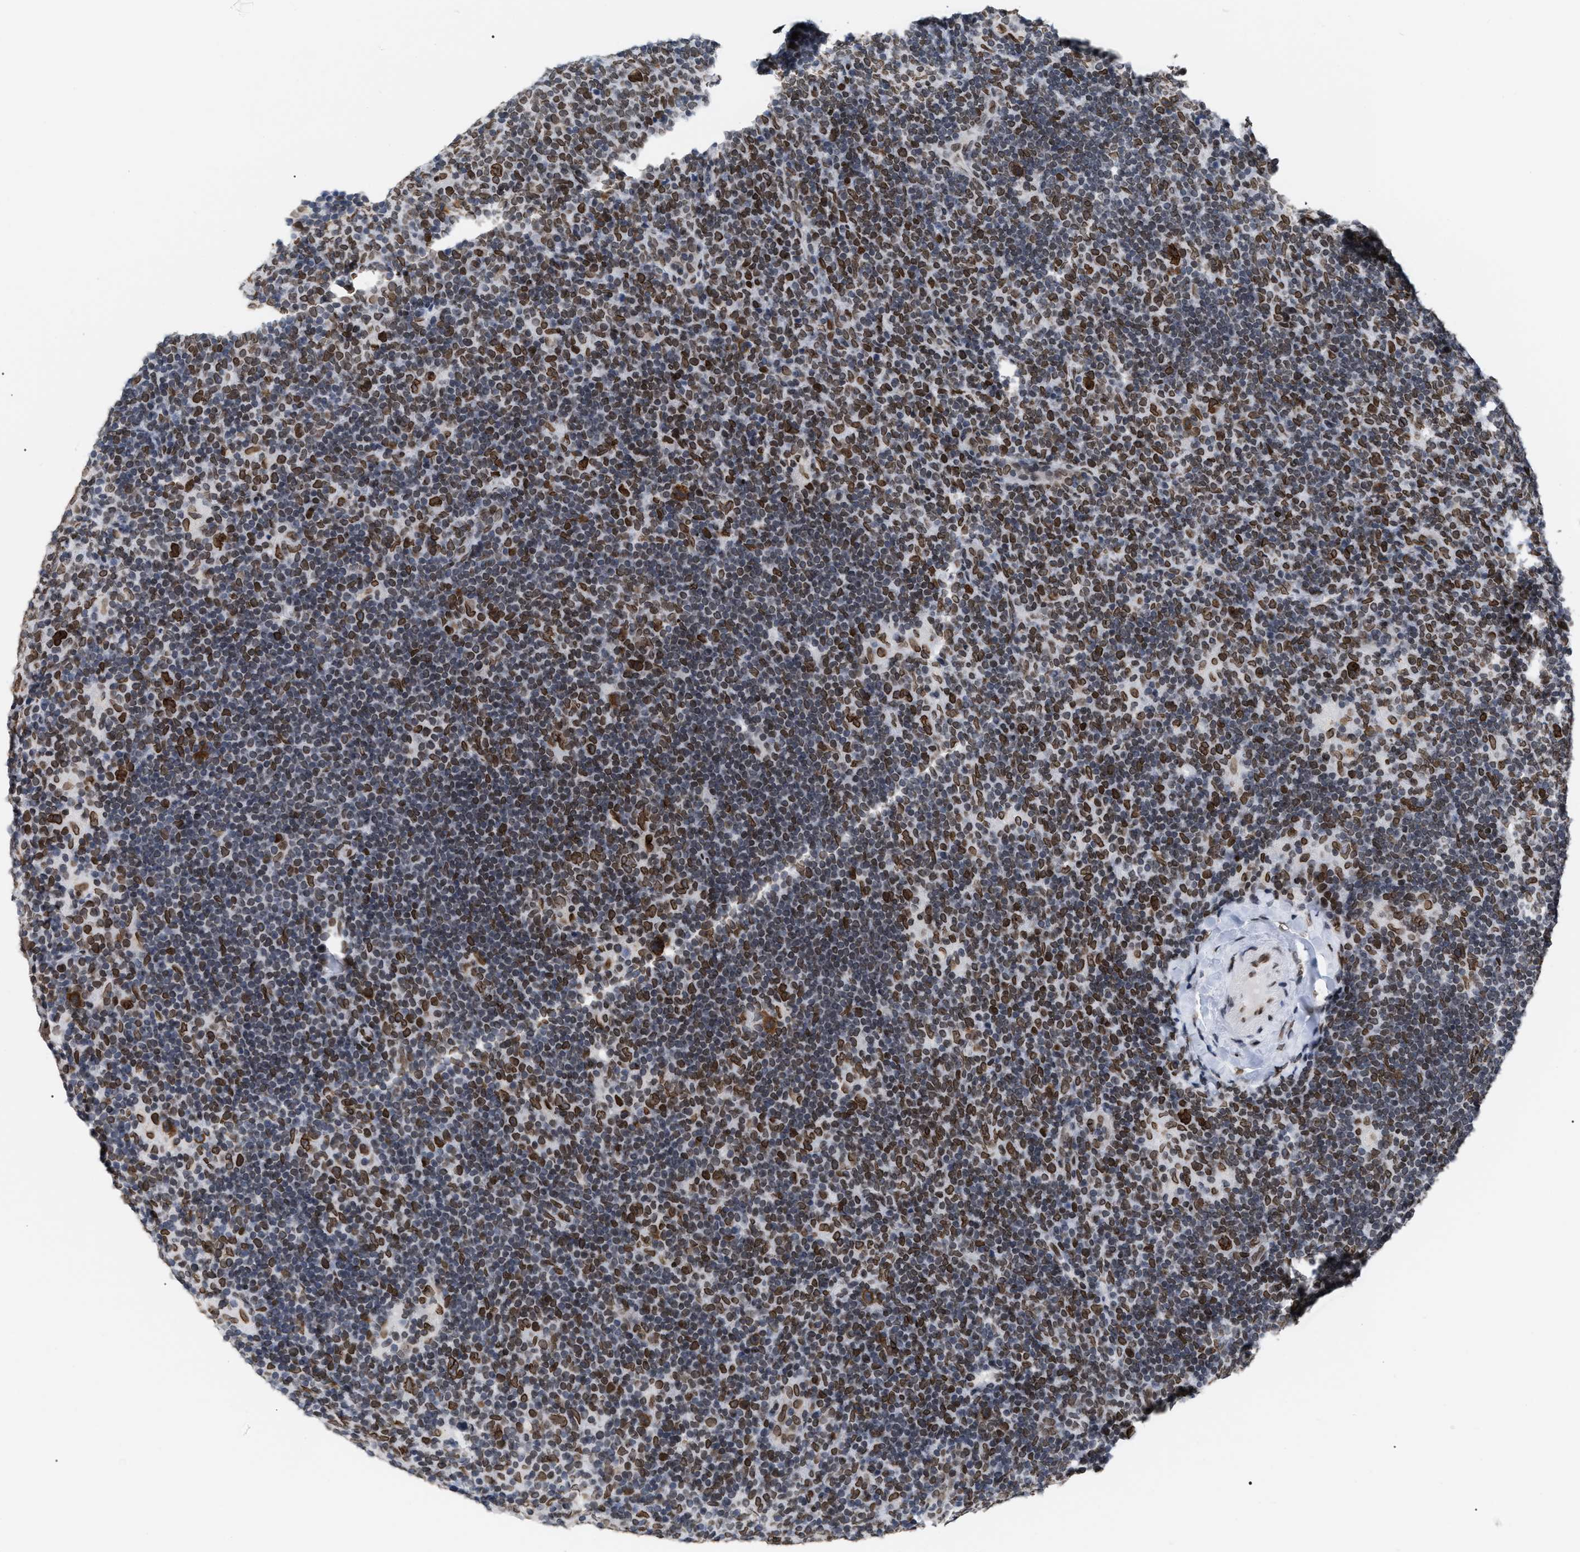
{"staining": {"intensity": "strong", "quantity": ">75%", "location": "cytoplasmic/membranous"}, "tissue": "lymphoma", "cell_type": "Tumor cells", "image_type": "cancer", "snomed": [{"axis": "morphology", "description": "Hodgkin's disease, NOS"}, {"axis": "topography", "description": "Lymph node"}], "caption": "This is a histology image of immunohistochemistry staining of Hodgkin's disease, which shows strong positivity in the cytoplasmic/membranous of tumor cells.", "gene": "TPR", "patient": {"sex": "female", "age": 57}}